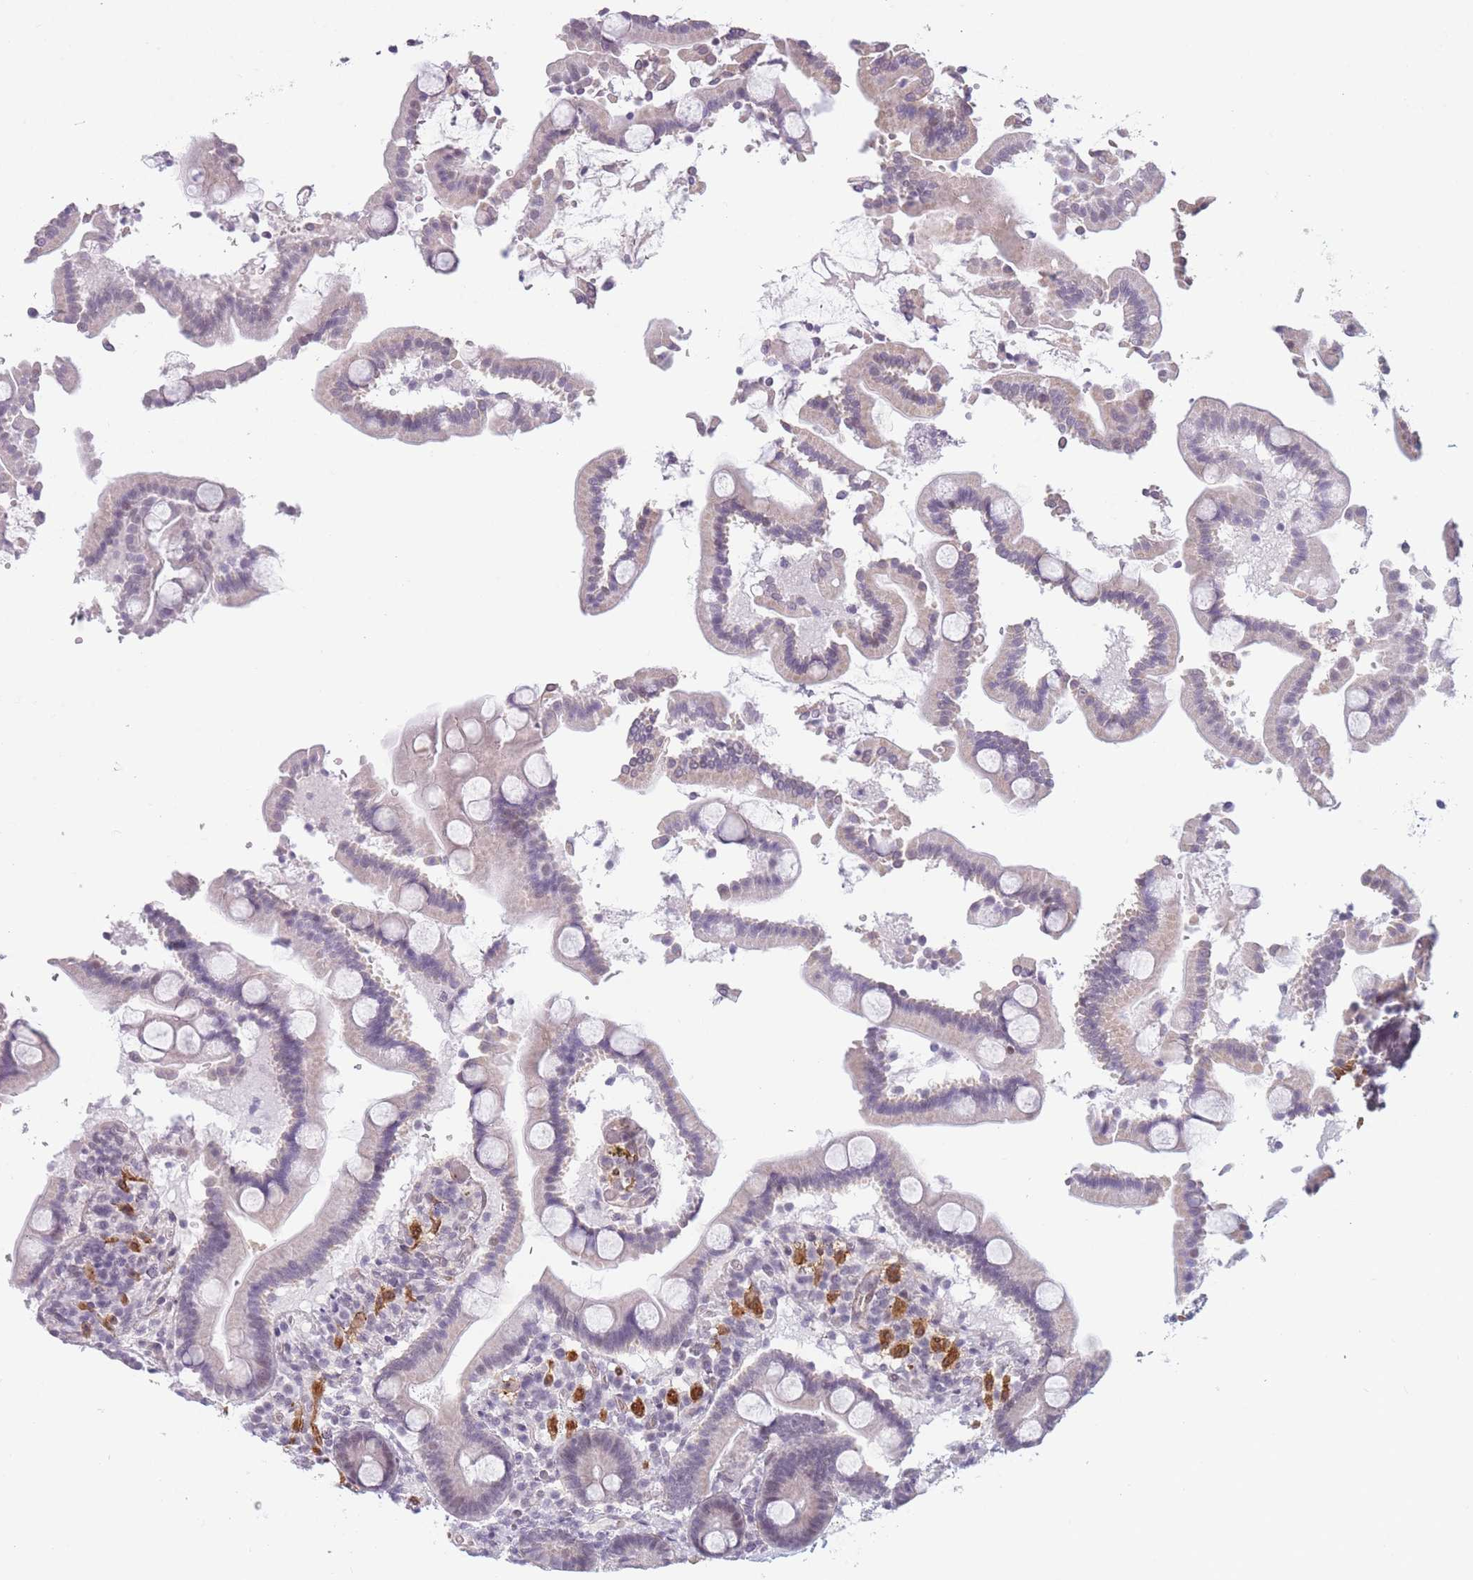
{"staining": {"intensity": "weak", "quantity": "<25%", "location": "cytoplasmic/membranous"}, "tissue": "duodenum", "cell_type": "Glandular cells", "image_type": "normal", "snomed": [{"axis": "morphology", "description": "Normal tissue, NOS"}, {"axis": "topography", "description": "Duodenum"}], "caption": "Micrograph shows no significant protein staining in glandular cells of normal duodenum.", "gene": "SIN3B", "patient": {"sex": "male", "age": 55}}